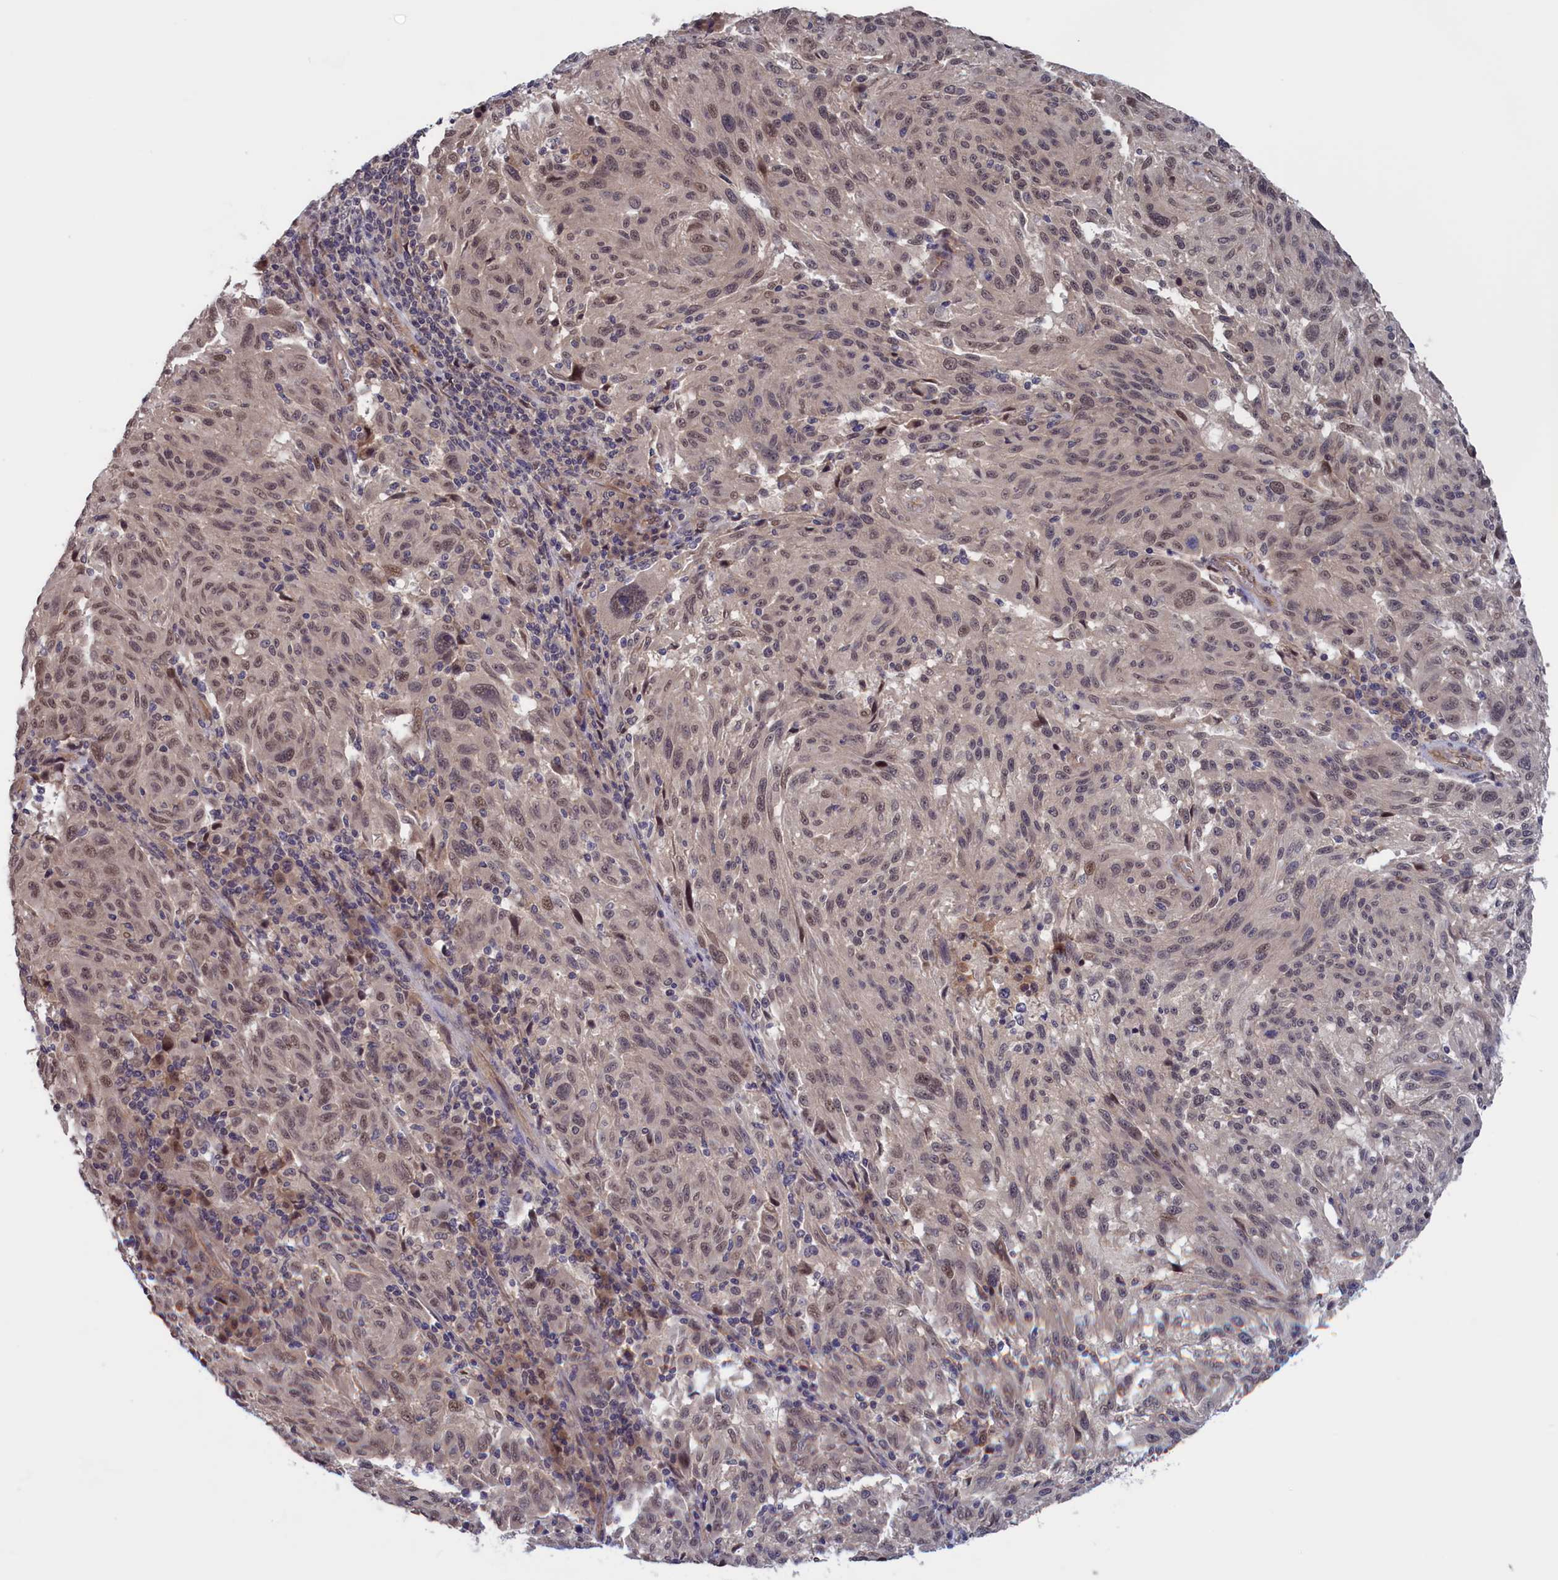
{"staining": {"intensity": "weak", "quantity": ">75%", "location": "nuclear"}, "tissue": "melanoma", "cell_type": "Tumor cells", "image_type": "cancer", "snomed": [{"axis": "morphology", "description": "Malignant melanoma, NOS"}, {"axis": "topography", "description": "Skin"}], "caption": "Immunohistochemical staining of malignant melanoma shows low levels of weak nuclear protein staining in approximately >75% of tumor cells. Immunohistochemistry (ihc) stains the protein of interest in brown and the nuclei are stained blue.", "gene": "PLP2", "patient": {"sex": "male", "age": 53}}